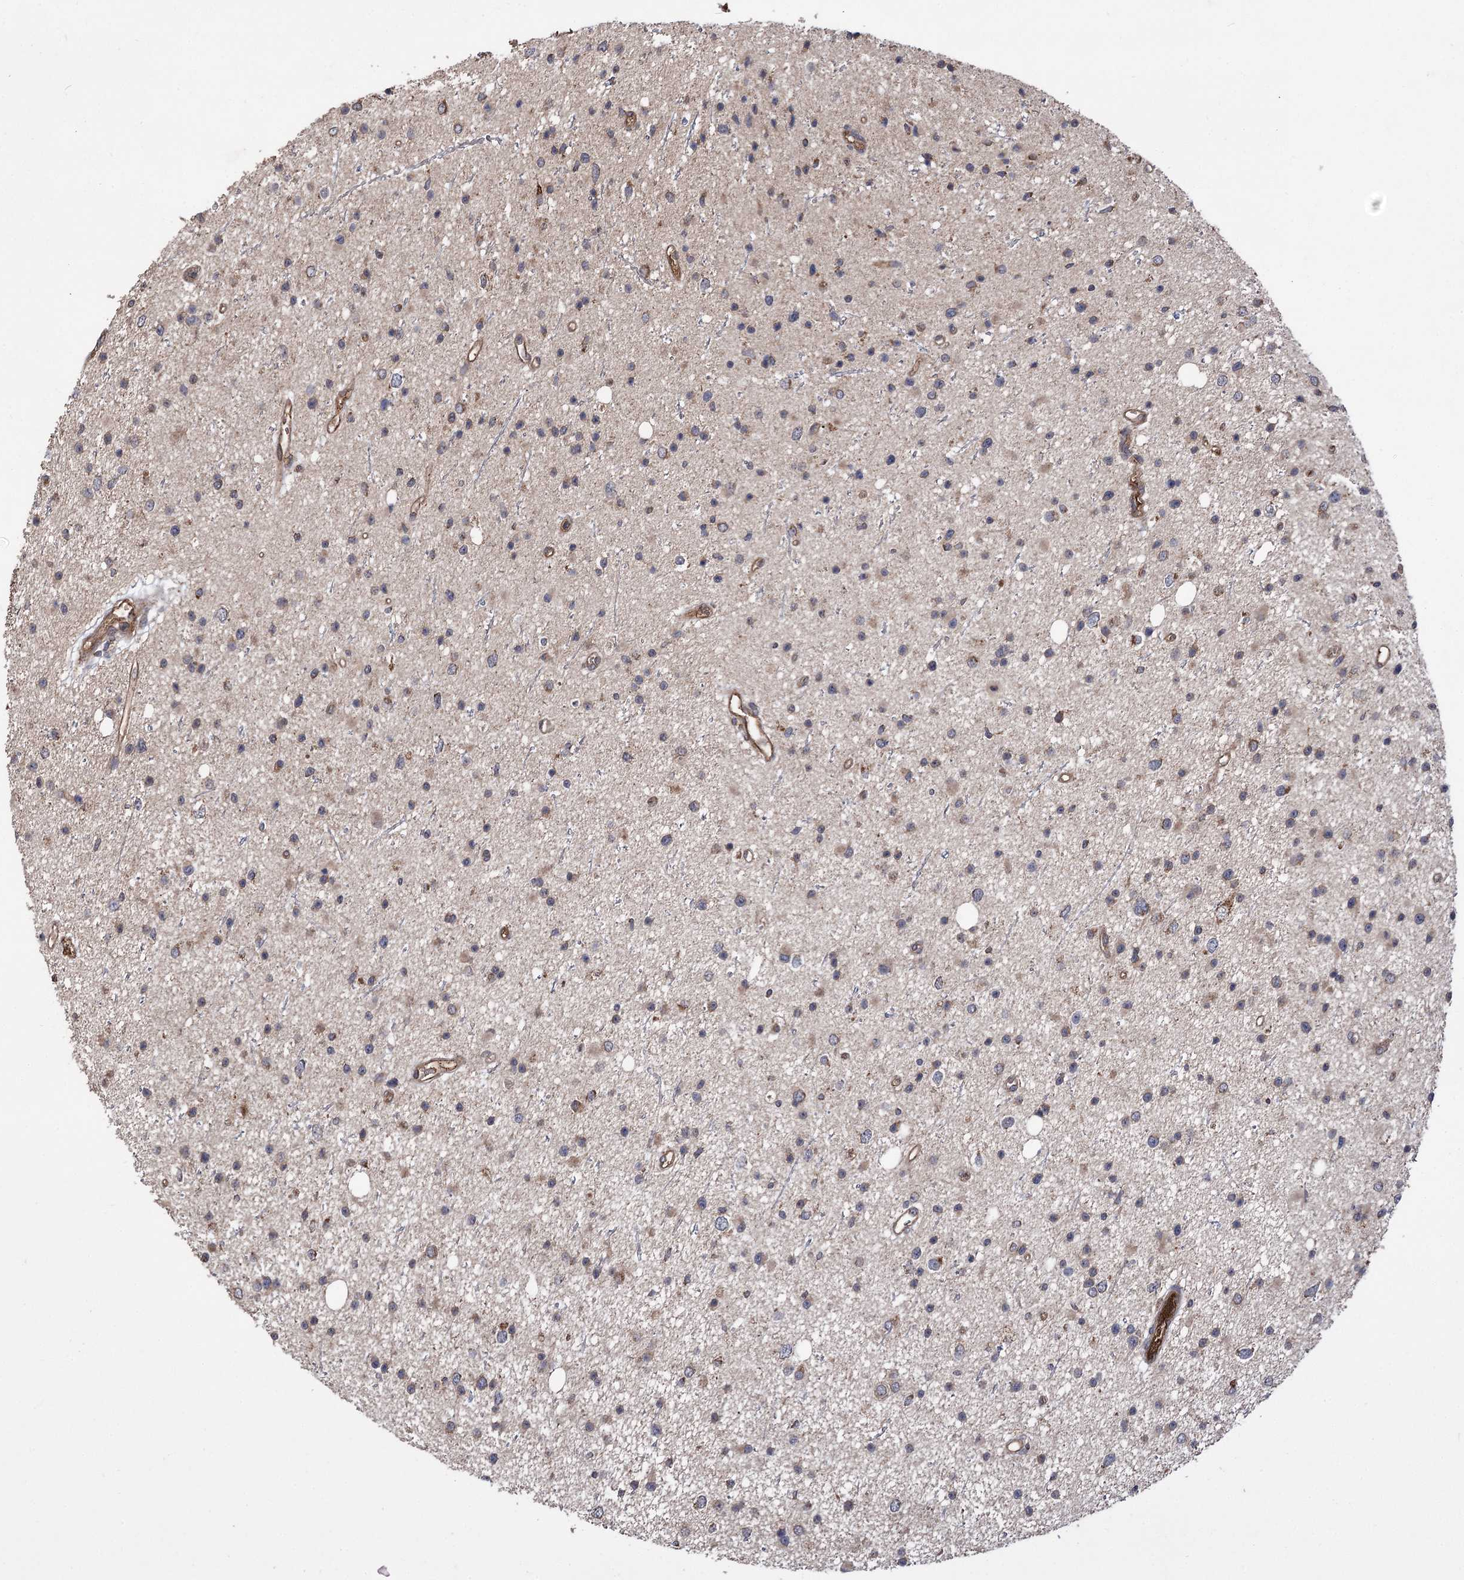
{"staining": {"intensity": "moderate", "quantity": "25%-75%", "location": "cytoplasmic/membranous"}, "tissue": "glioma", "cell_type": "Tumor cells", "image_type": "cancer", "snomed": [{"axis": "morphology", "description": "Glioma, malignant, Low grade"}, {"axis": "topography", "description": "Cerebral cortex"}], "caption": "Protein staining of glioma tissue displays moderate cytoplasmic/membranous positivity in about 25%-75% of tumor cells. Nuclei are stained in blue.", "gene": "RASSF3", "patient": {"sex": "female", "age": 39}}